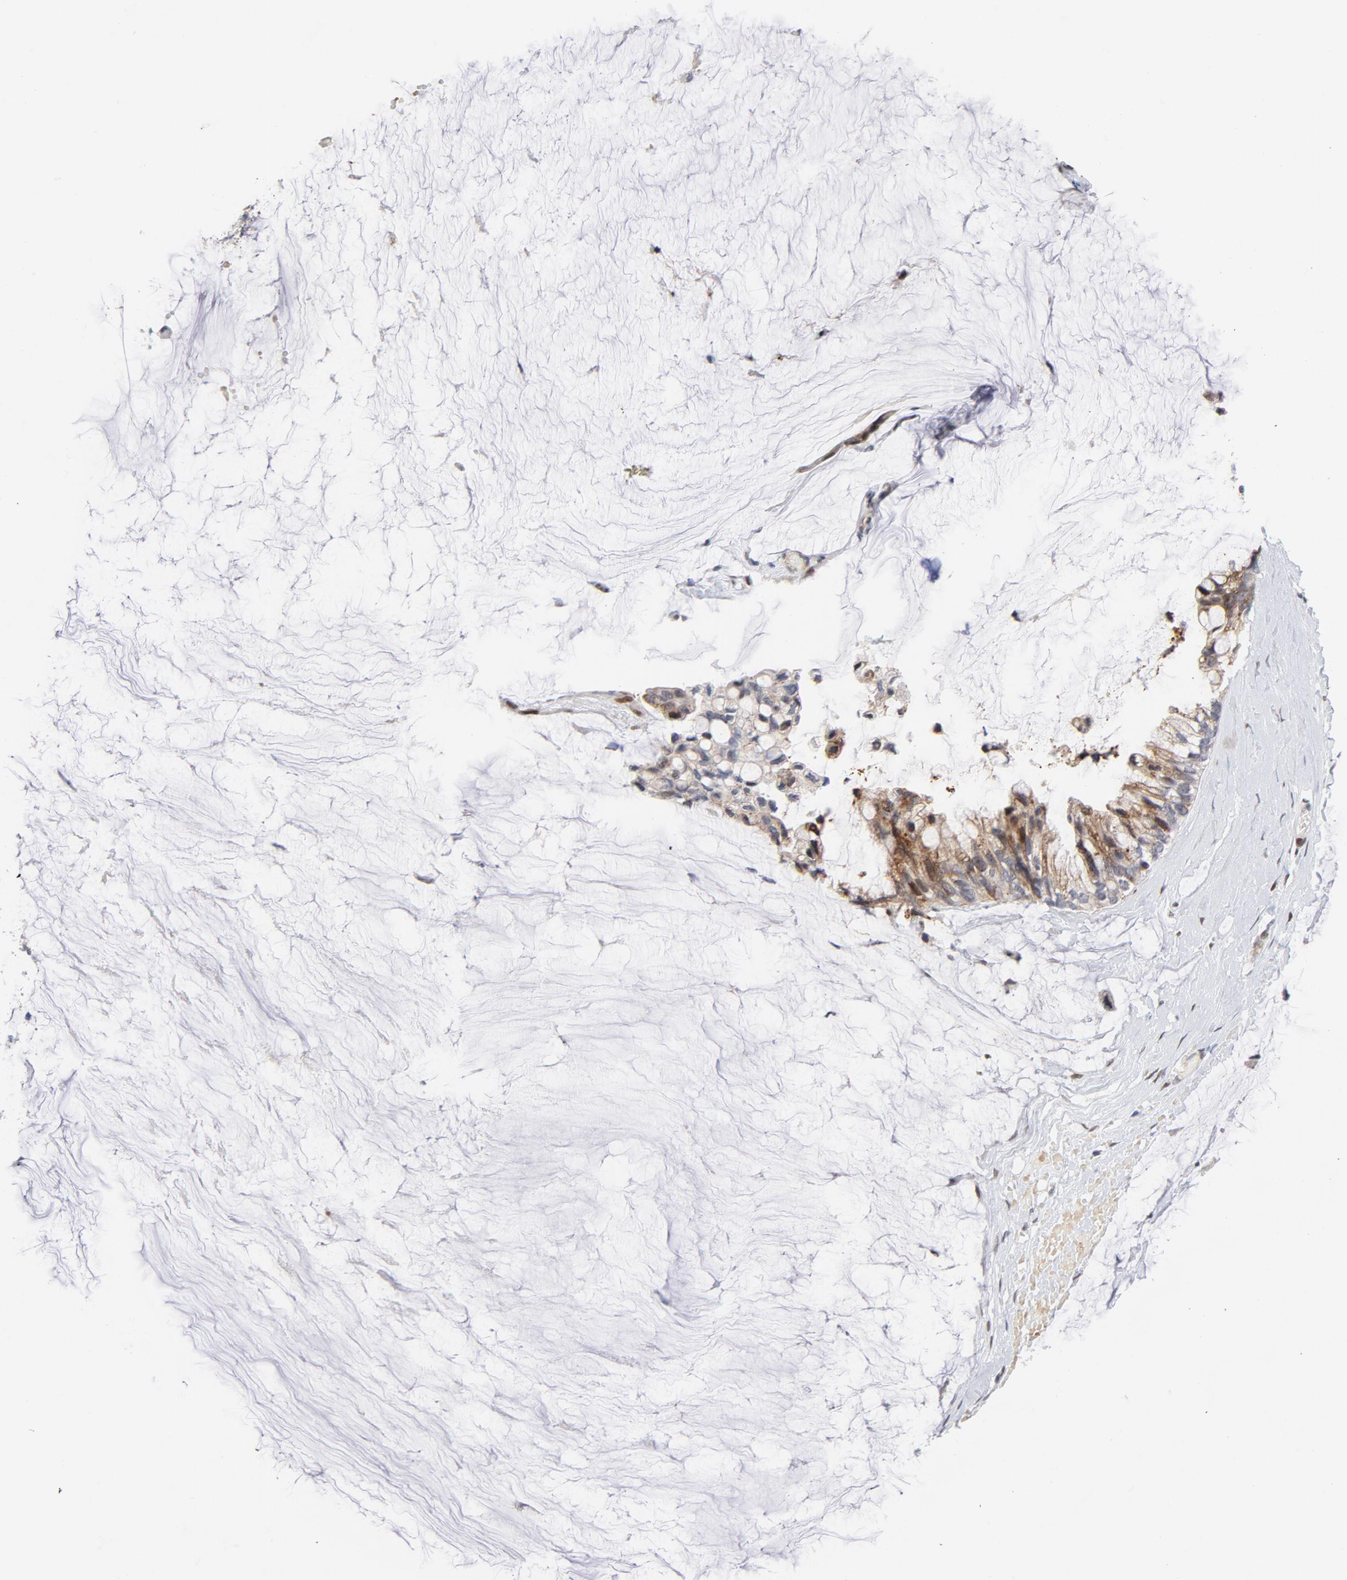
{"staining": {"intensity": "moderate", "quantity": "25%-75%", "location": "cytoplasmic/membranous,nuclear"}, "tissue": "ovarian cancer", "cell_type": "Tumor cells", "image_type": "cancer", "snomed": [{"axis": "morphology", "description": "Cystadenocarcinoma, mucinous, NOS"}, {"axis": "topography", "description": "Ovary"}], "caption": "Protein analysis of ovarian cancer (mucinous cystadenocarcinoma) tissue displays moderate cytoplasmic/membranous and nuclear expression in approximately 25%-75% of tumor cells. The staining was performed using DAB to visualize the protein expression in brown, while the nuclei were stained in blue with hematoxylin (Magnification: 20x).", "gene": "NFIC", "patient": {"sex": "female", "age": 39}}